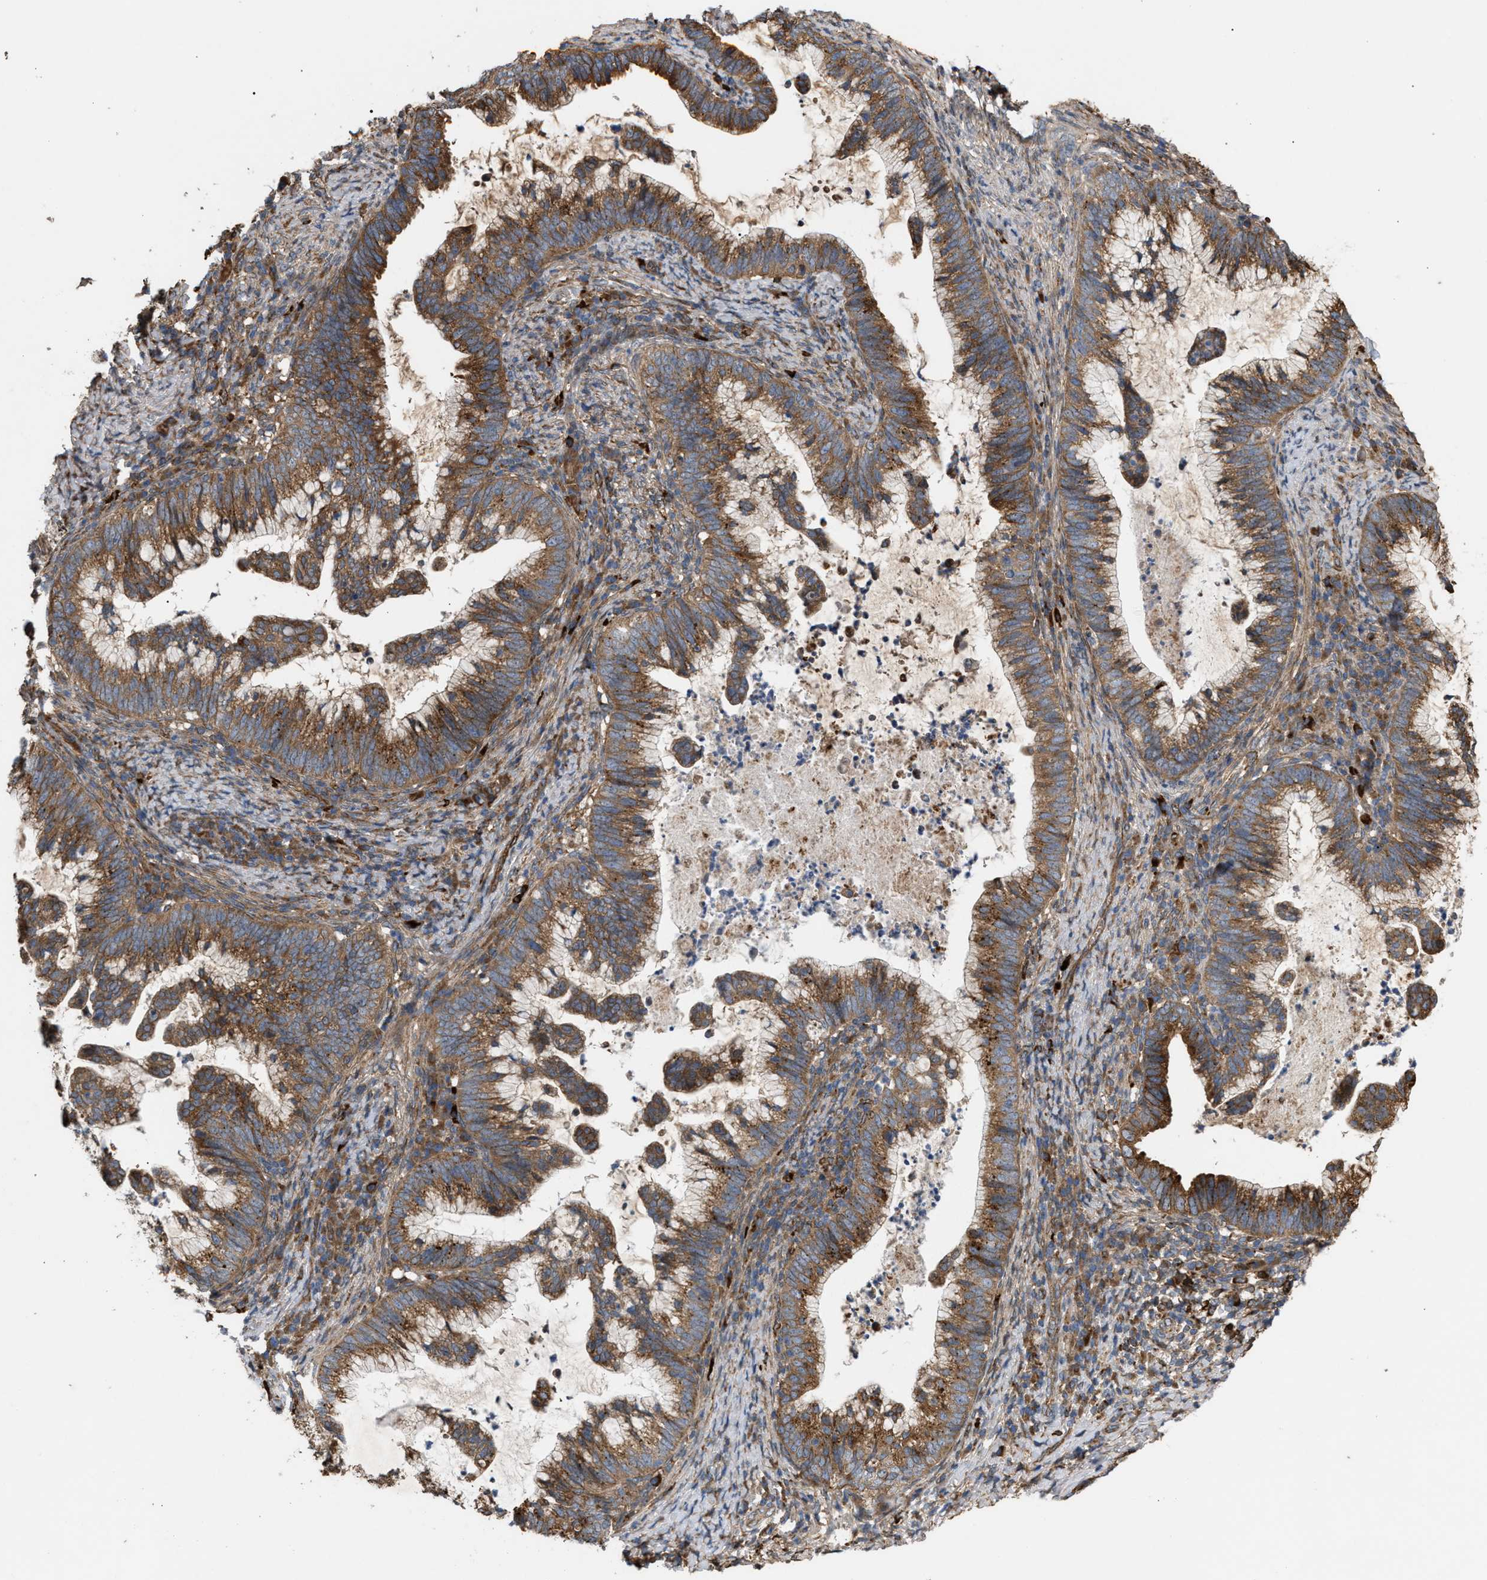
{"staining": {"intensity": "moderate", "quantity": ">75%", "location": "cytoplasmic/membranous"}, "tissue": "cervical cancer", "cell_type": "Tumor cells", "image_type": "cancer", "snomed": [{"axis": "morphology", "description": "Adenocarcinoma, NOS"}, {"axis": "topography", "description": "Cervix"}], "caption": "Adenocarcinoma (cervical) stained with DAB IHC shows medium levels of moderate cytoplasmic/membranous expression in about >75% of tumor cells.", "gene": "GCC1", "patient": {"sex": "female", "age": 36}}